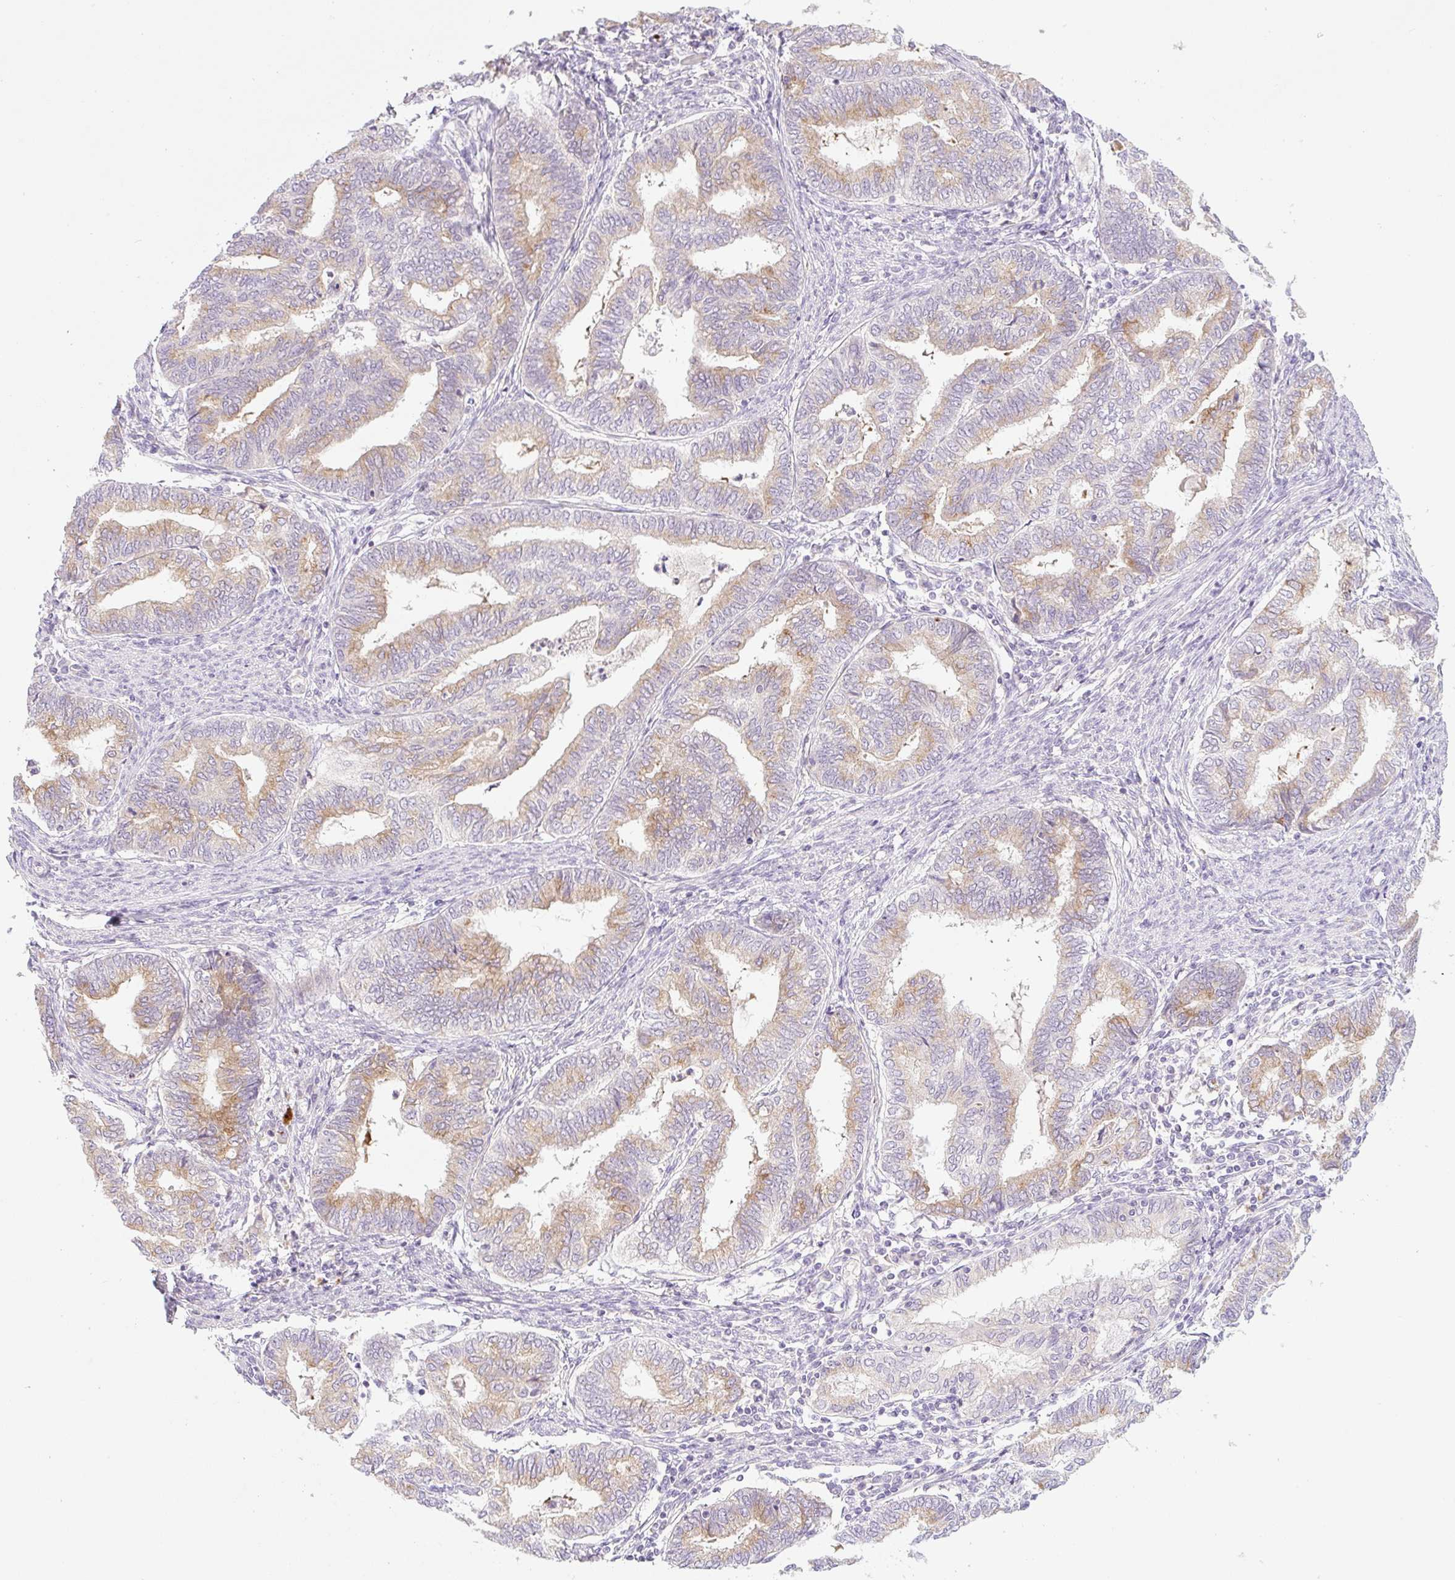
{"staining": {"intensity": "moderate", "quantity": "25%-75%", "location": "cytoplasmic/membranous"}, "tissue": "endometrial cancer", "cell_type": "Tumor cells", "image_type": "cancer", "snomed": [{"axis": "morphology", "description": "Adenocarcinoma, NOS"}, {"axis": "topography", "description": "Endometrium"}], "caption": "A micrograph of endometrial cancer (adenocarcinoma) stained for a protein displays moderate cytoplasmic/membranous brown staining in tumor cells.", "gene": "MIA2", "patient": {"sex": "female", "age": 79}}